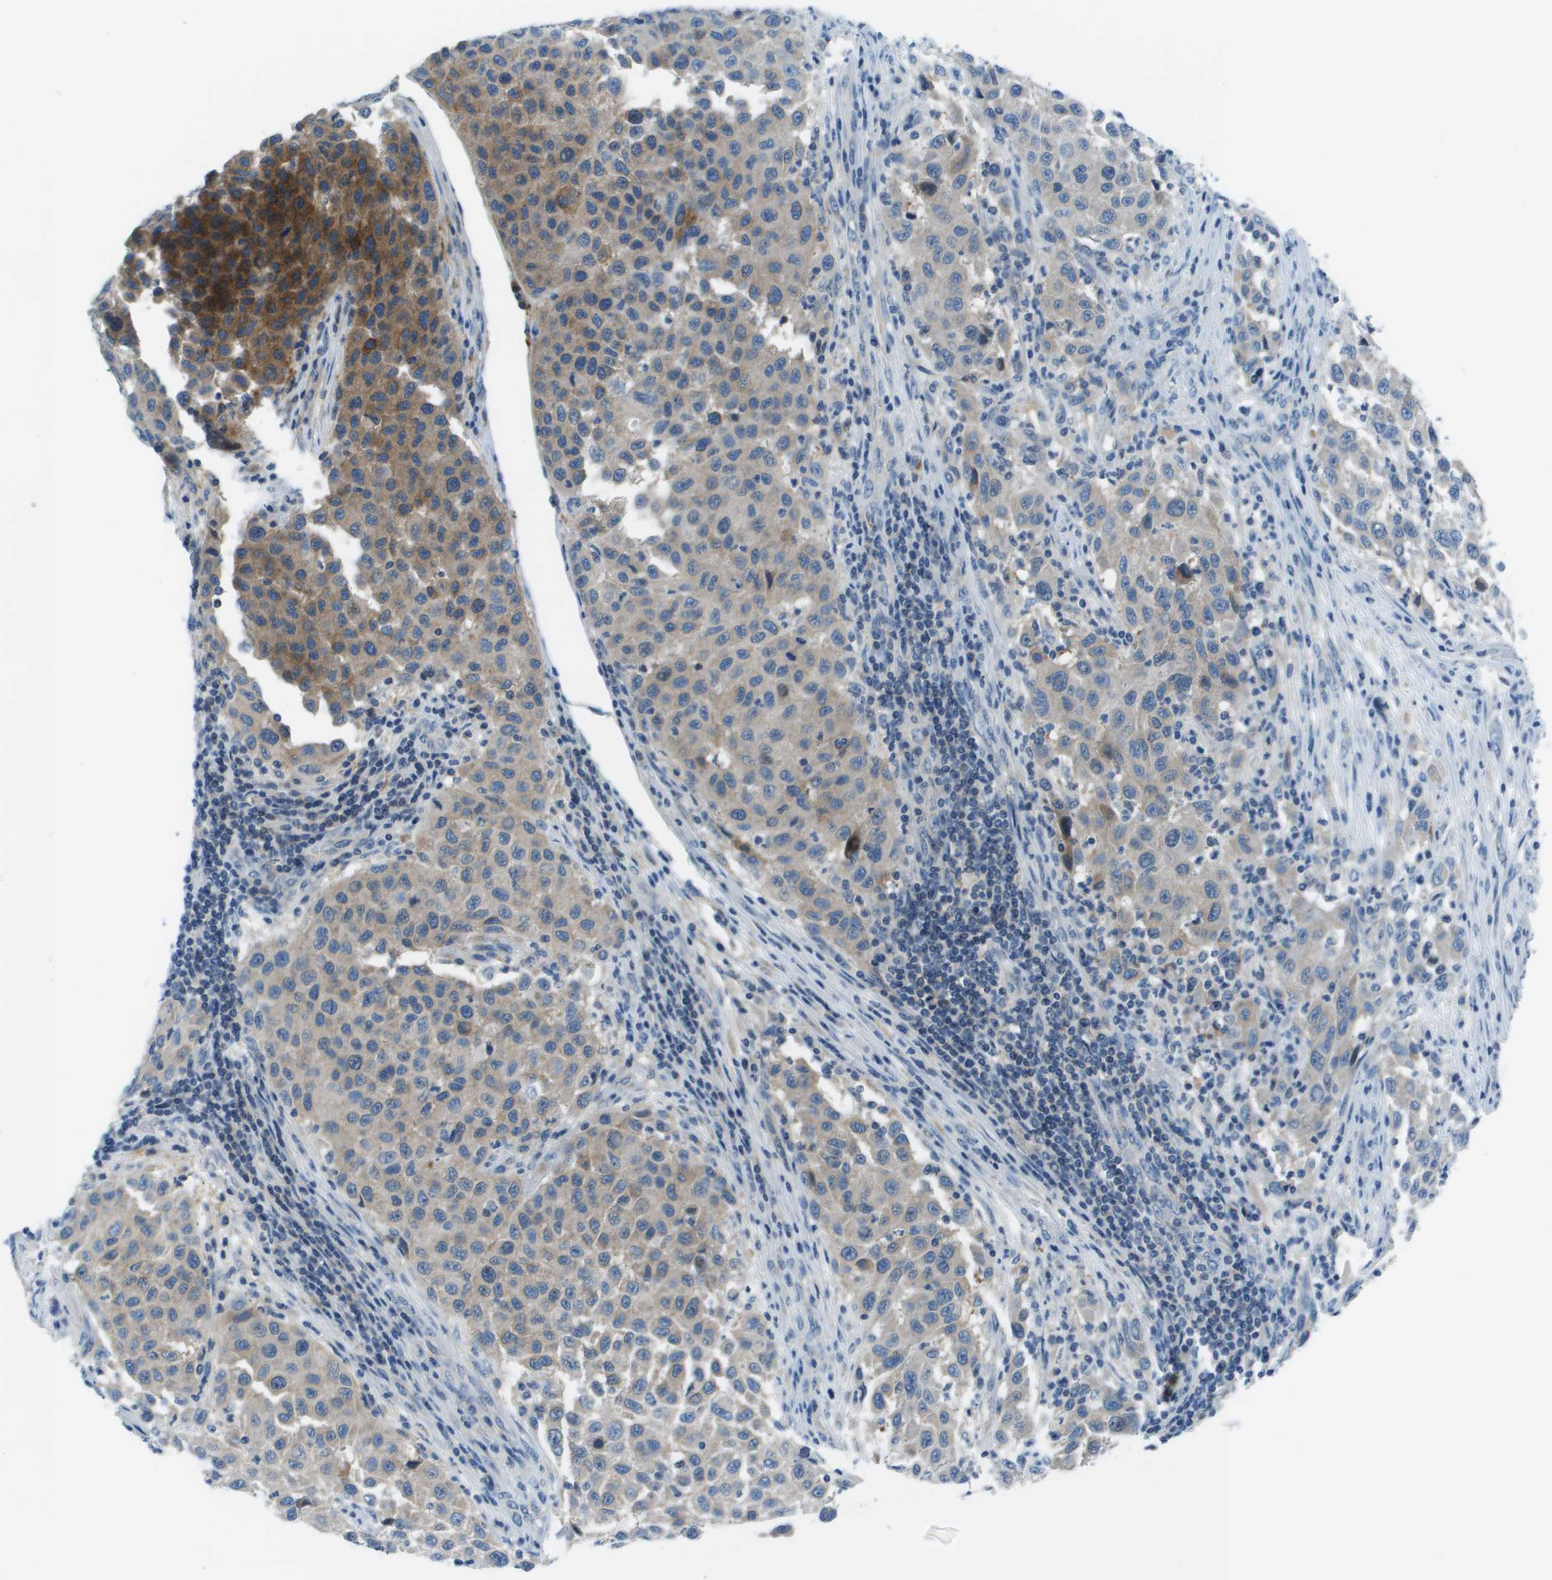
{"staining": {"intensity": "weak", "quantity": "<25%", "location": "cytoplasmic/membranous"}, "tissue": "melanoma", "cell_type": "Tumor cells", "image_type": "cancer", "snomed": [{"axis": "morphology", "description": "Malignant melanoma, Metastatic site"}, {"axis": "topography", "description": "Lymph node"}], "caption": "Malignant melanoma (metastatic site) stained for a protein using immunohistochemistry shows no staining tumor cells.", "gene": "STIP1", "patient": {"sex": "male", "age": 61}}